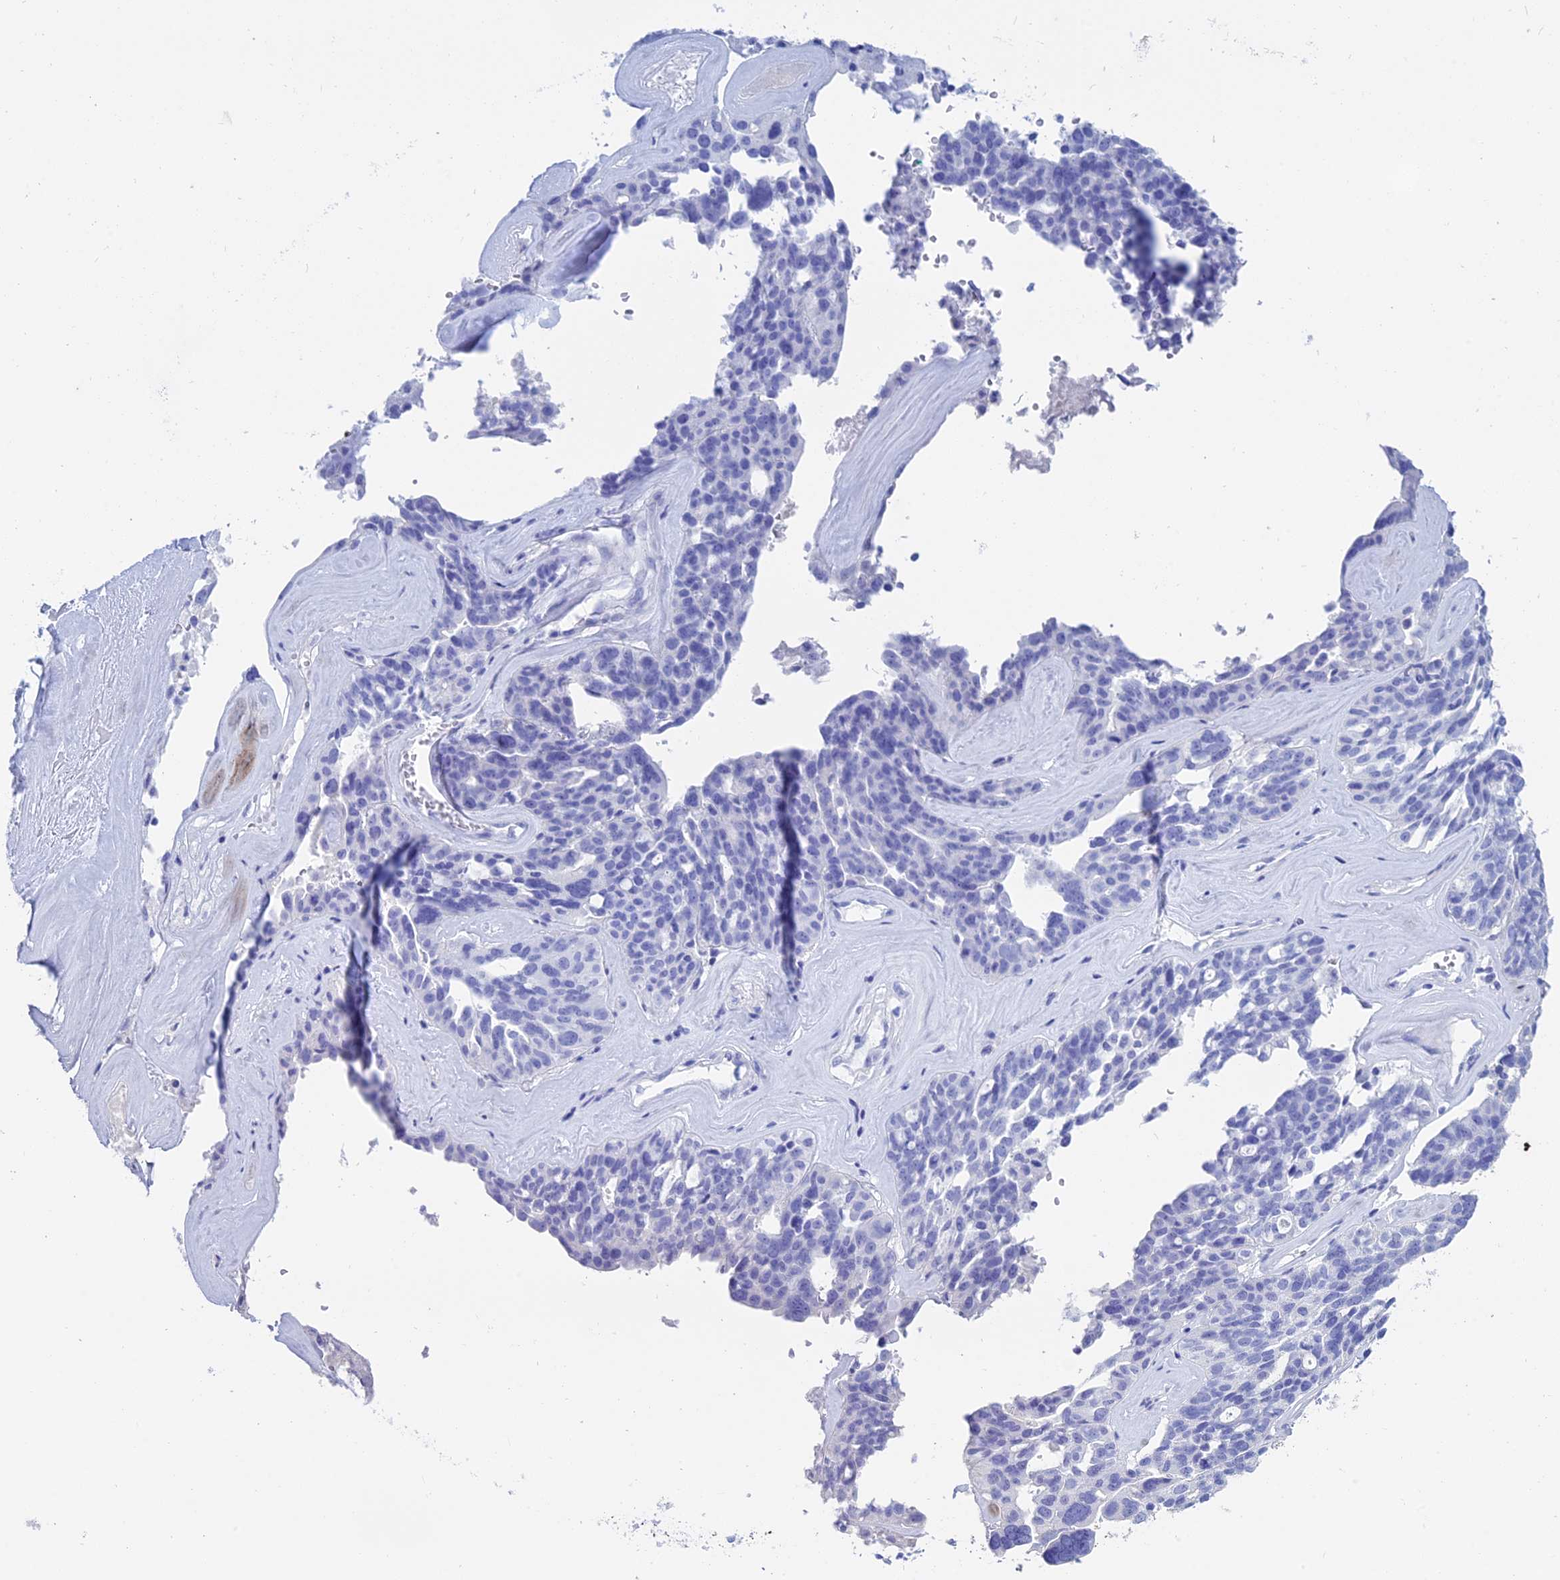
{"staining": {"intensity": "negative", "quantity": "none", "location": "none"}, "tissue": "ovarian cancer", "cell_type": "Tumor cells", "image_type": "cancer", "snomed": [{"axis": "morphology", "description": "Cystadenocarcinoma, serous, NOS"}, {"axis": "topography", "description": "Ovary"}], "caption": "This photomicrograph is of ovarian cancer stained with IHC to label a protein in brown with the nuclei are counter-stained blue. There is no expression in tumor cells.", "gene": "ERICH4", "patient": {"sex": "female", "age": 59}}